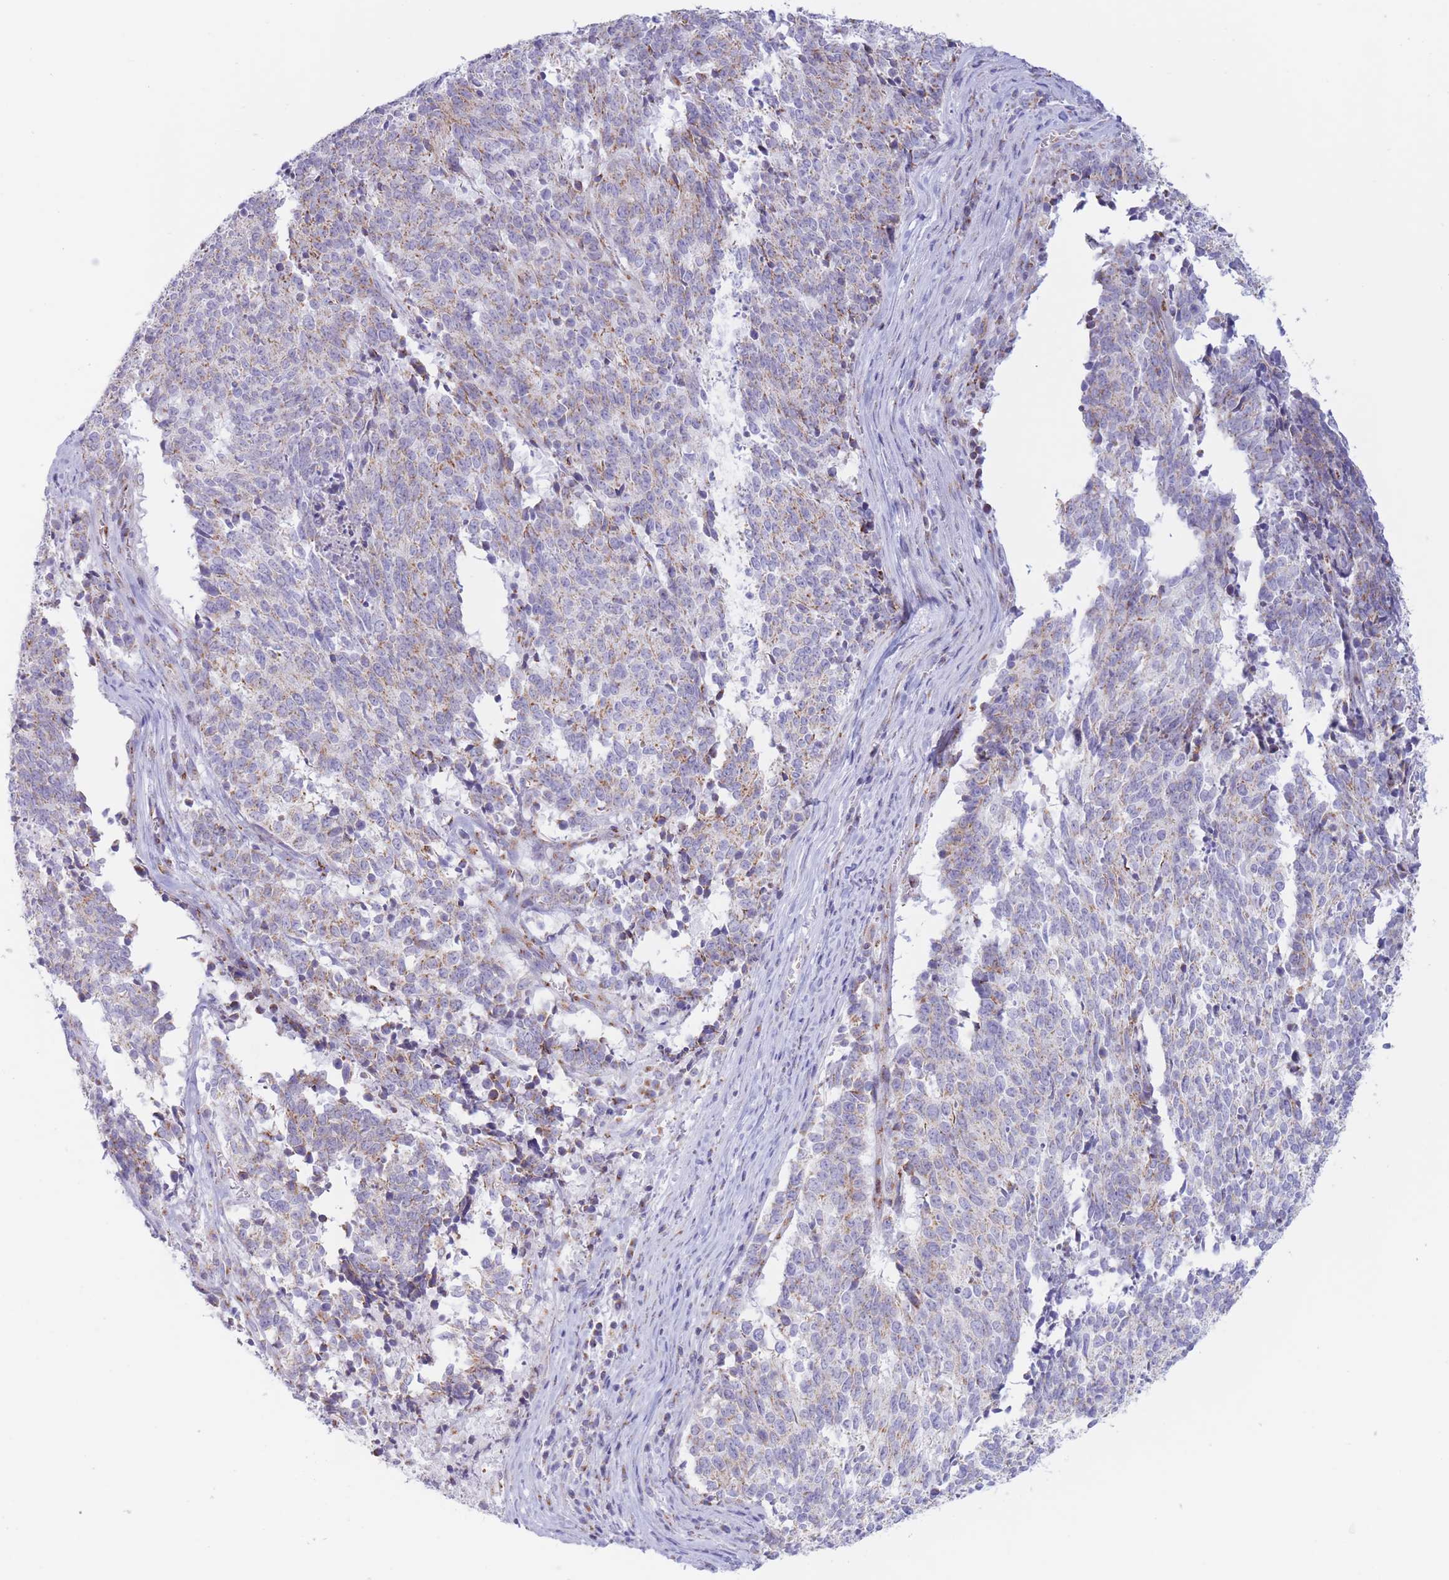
{"staining": {"intensity": "weak", "quantity": "25%-75%", "location": "cytoplasmic/membranous"}, "tissue": "cervical cancer", "cell_type": "Tumor cells", "image_type": "cancer", "snomed": [{"axis": "morphology", "description": "Squamous cell carcinoma, NOS"}, {"axis": "topography", "description": "Cervix"}], "caption": "DAB immunohistochemical staining of squamous cell carcinoma (cervical) exhibits weak cytoplasmic/membranous protein positivity in about 25%-75% of tumor cells.", "gene": "MPND", "patient": {"sex": "female", "age": 29}}